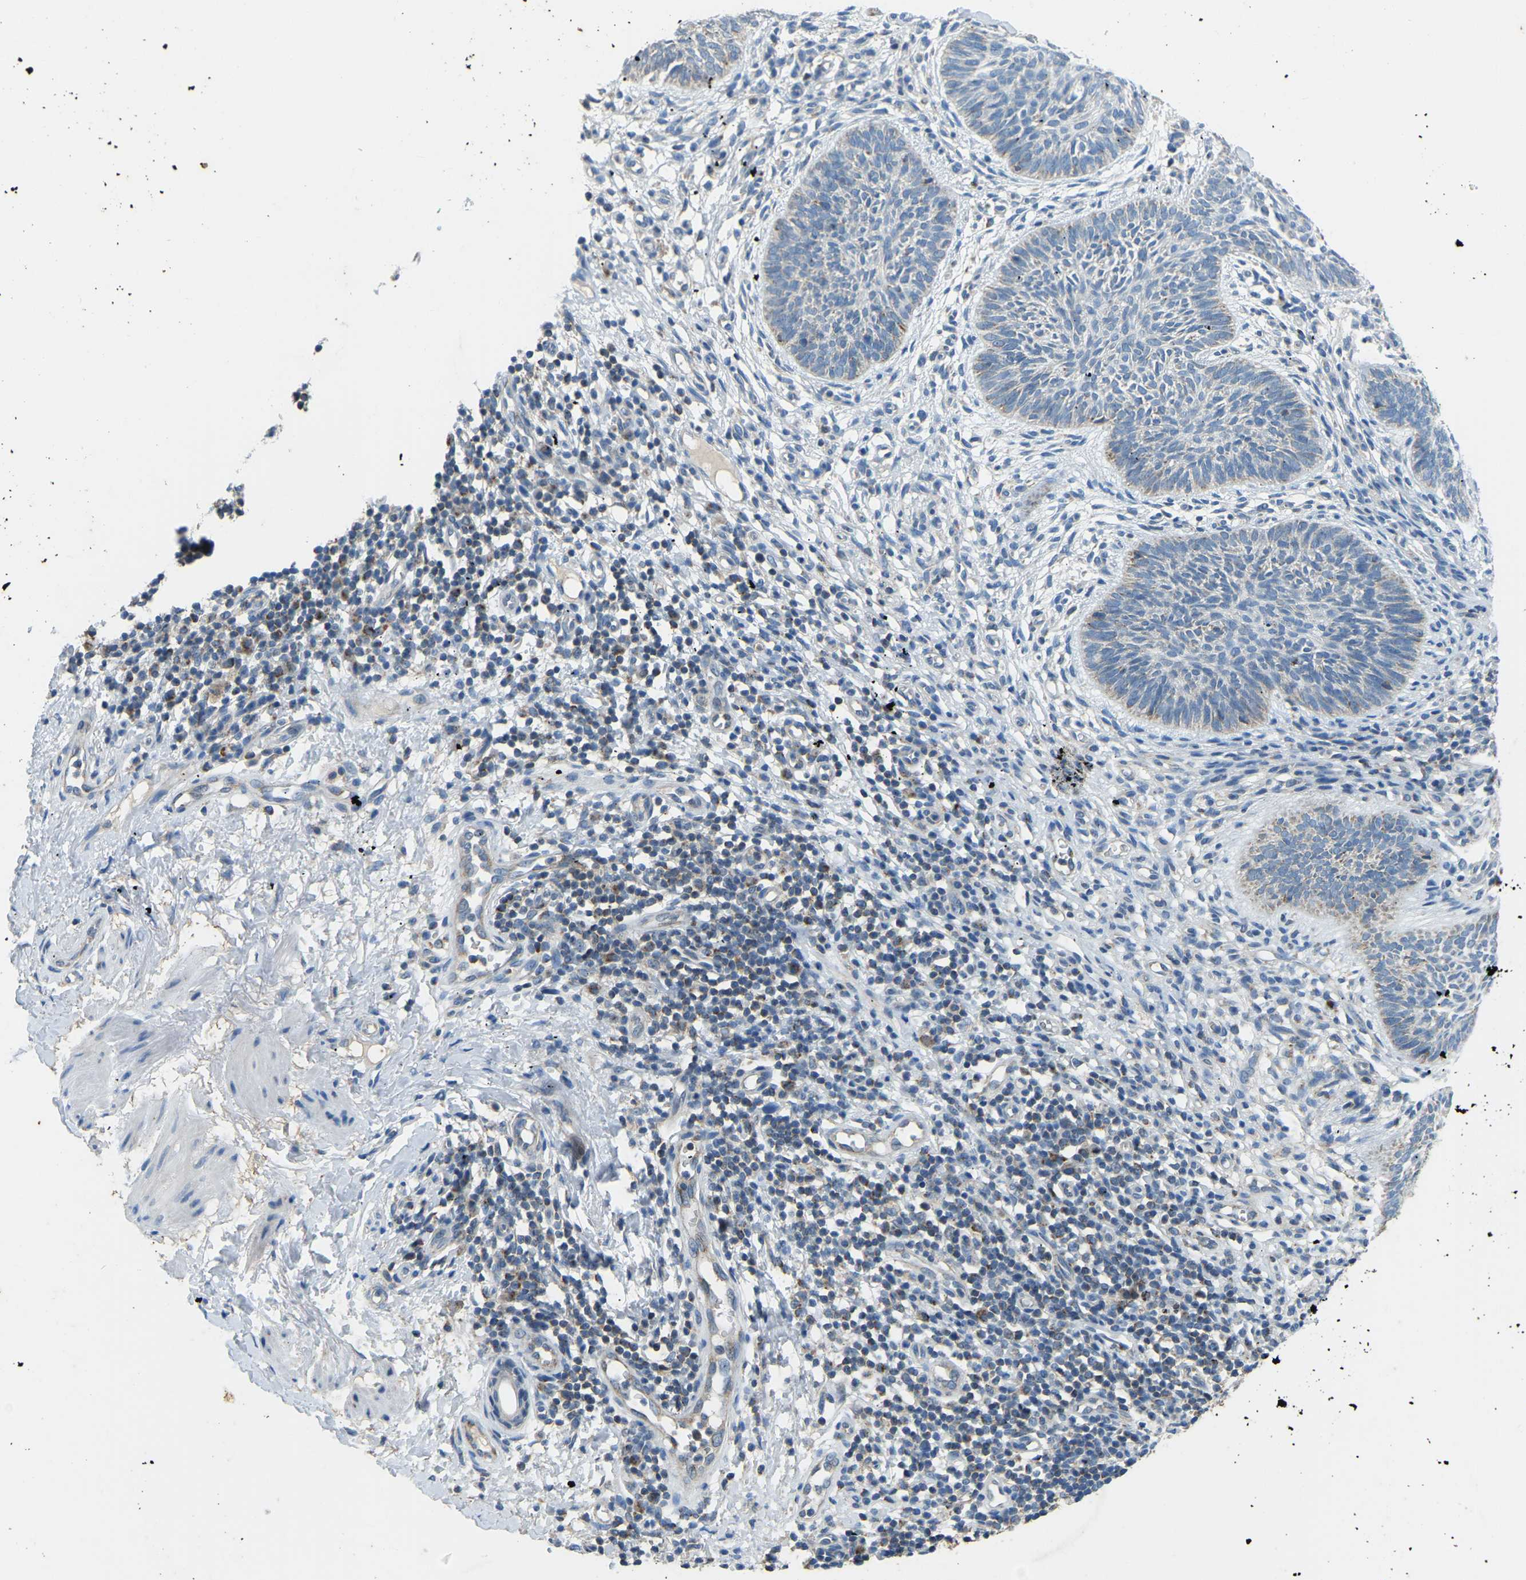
{"staining": {"intensity": "negative", "quantity": "none", "location": "none"}, "tissue": "skin cancer", "cell_type": "Tumor cells", "image_type": "cancer", "snomed": [{"axis": "morphology", "description": "Basal cell carcinoma"}, {"axis": "topography", "description": "Skin"}], "caption": "This is an immunohistochemistry photomicrograph of human skin cancer (basal cell carcinoma). There is no staining in tumor cells.", "gene": "ZNF200", "patient": {"sex": "male", "age": 60}}